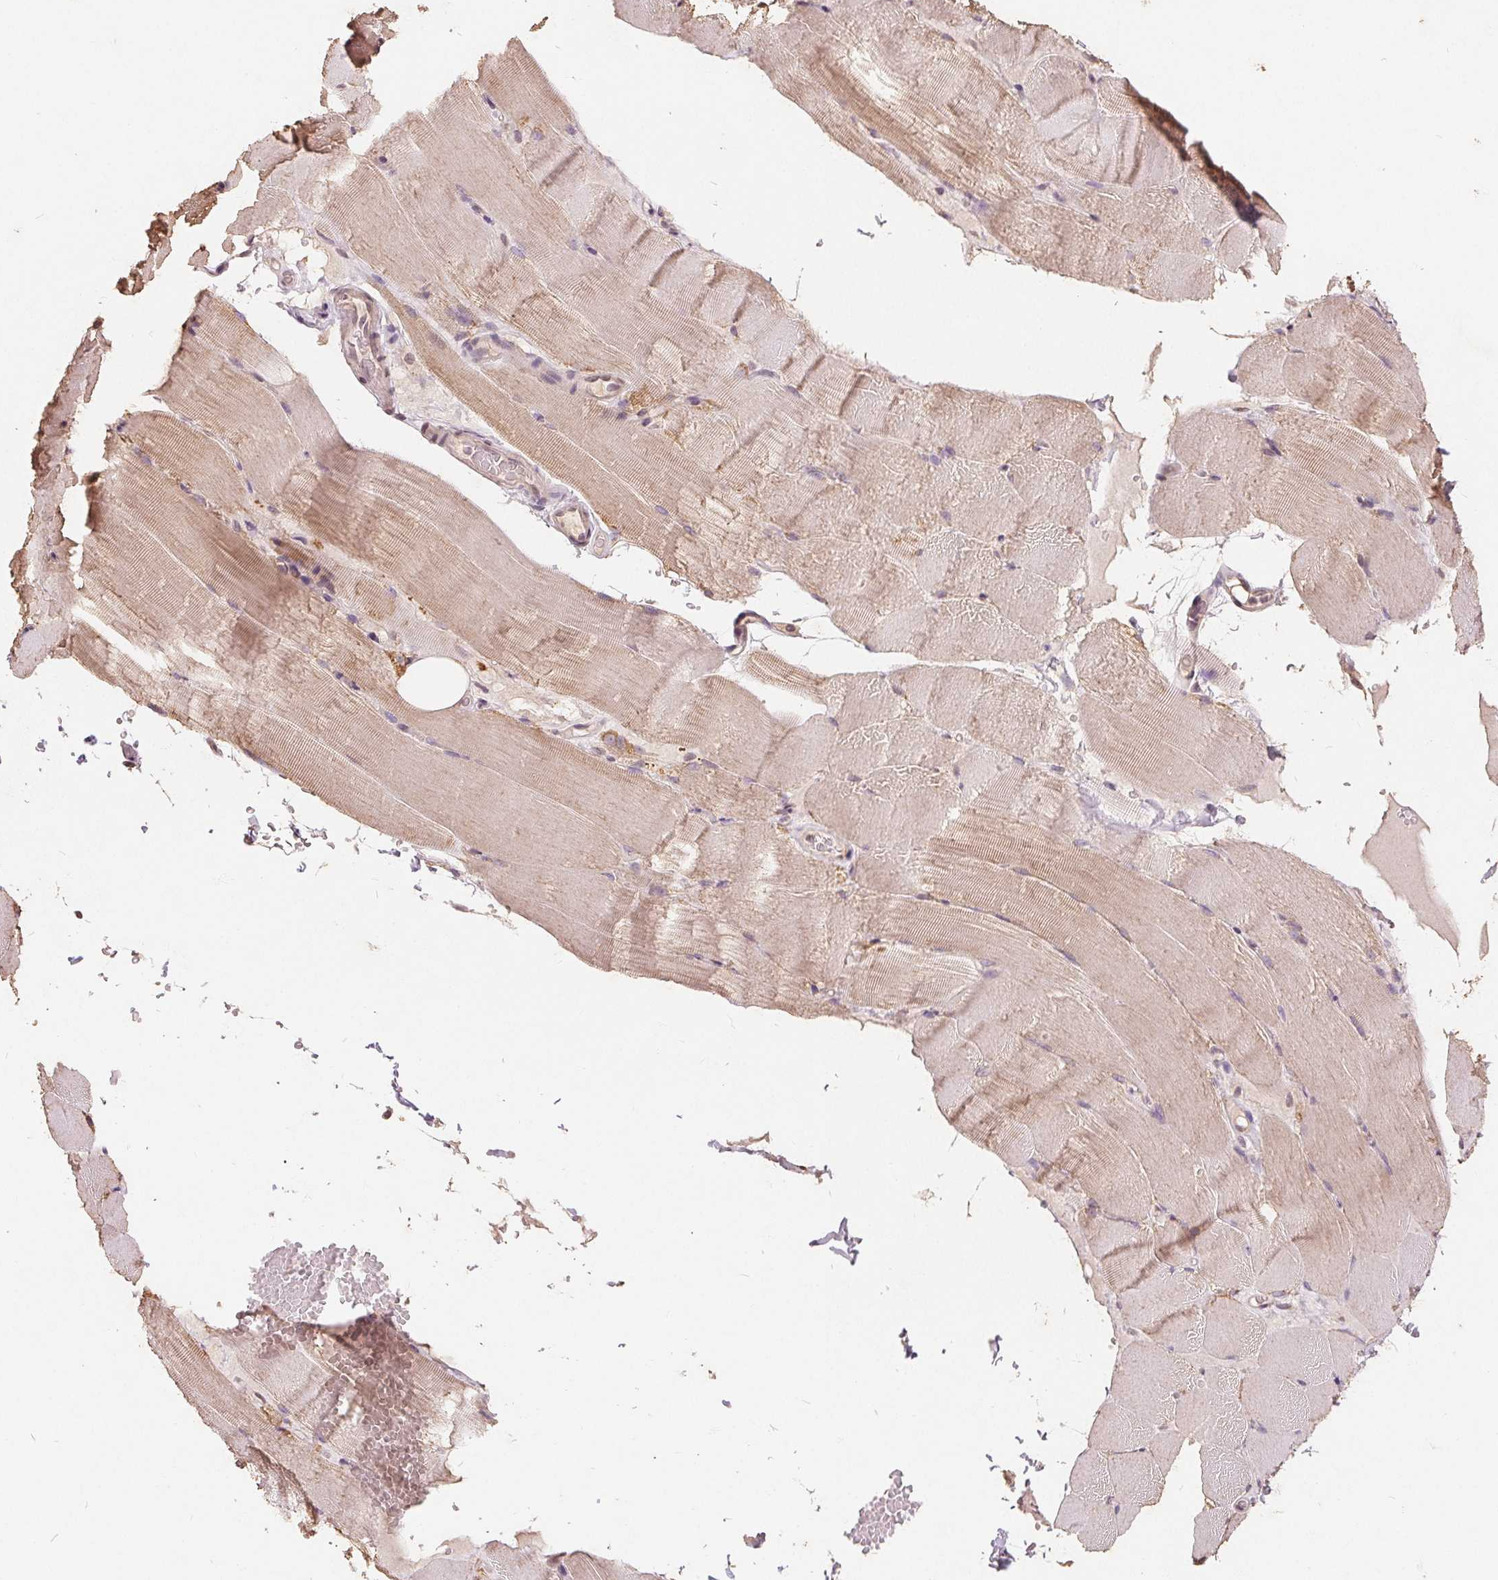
{"staining": {"intensity": "weak", "quantity": "25%-75%", "location": "cytoplasmic/membranous"}, "tissue": "skeletal muscle", "cell_type": "Myocytes", "image_type": "normal", "snomed": [{"axis": "morphology", "description": "Normal tissue, NOS"}, {"axis": "topography", "description": "Skeletal muscle"}], "caption": "Immunohistochemistry of normal skeletal muscle reveals low levels of weak cytoplasmic/membranous staining in about 25%-75% of myocytes.", "gene": "CDIPT", "patient": {"sex": "female", "age": 37}}